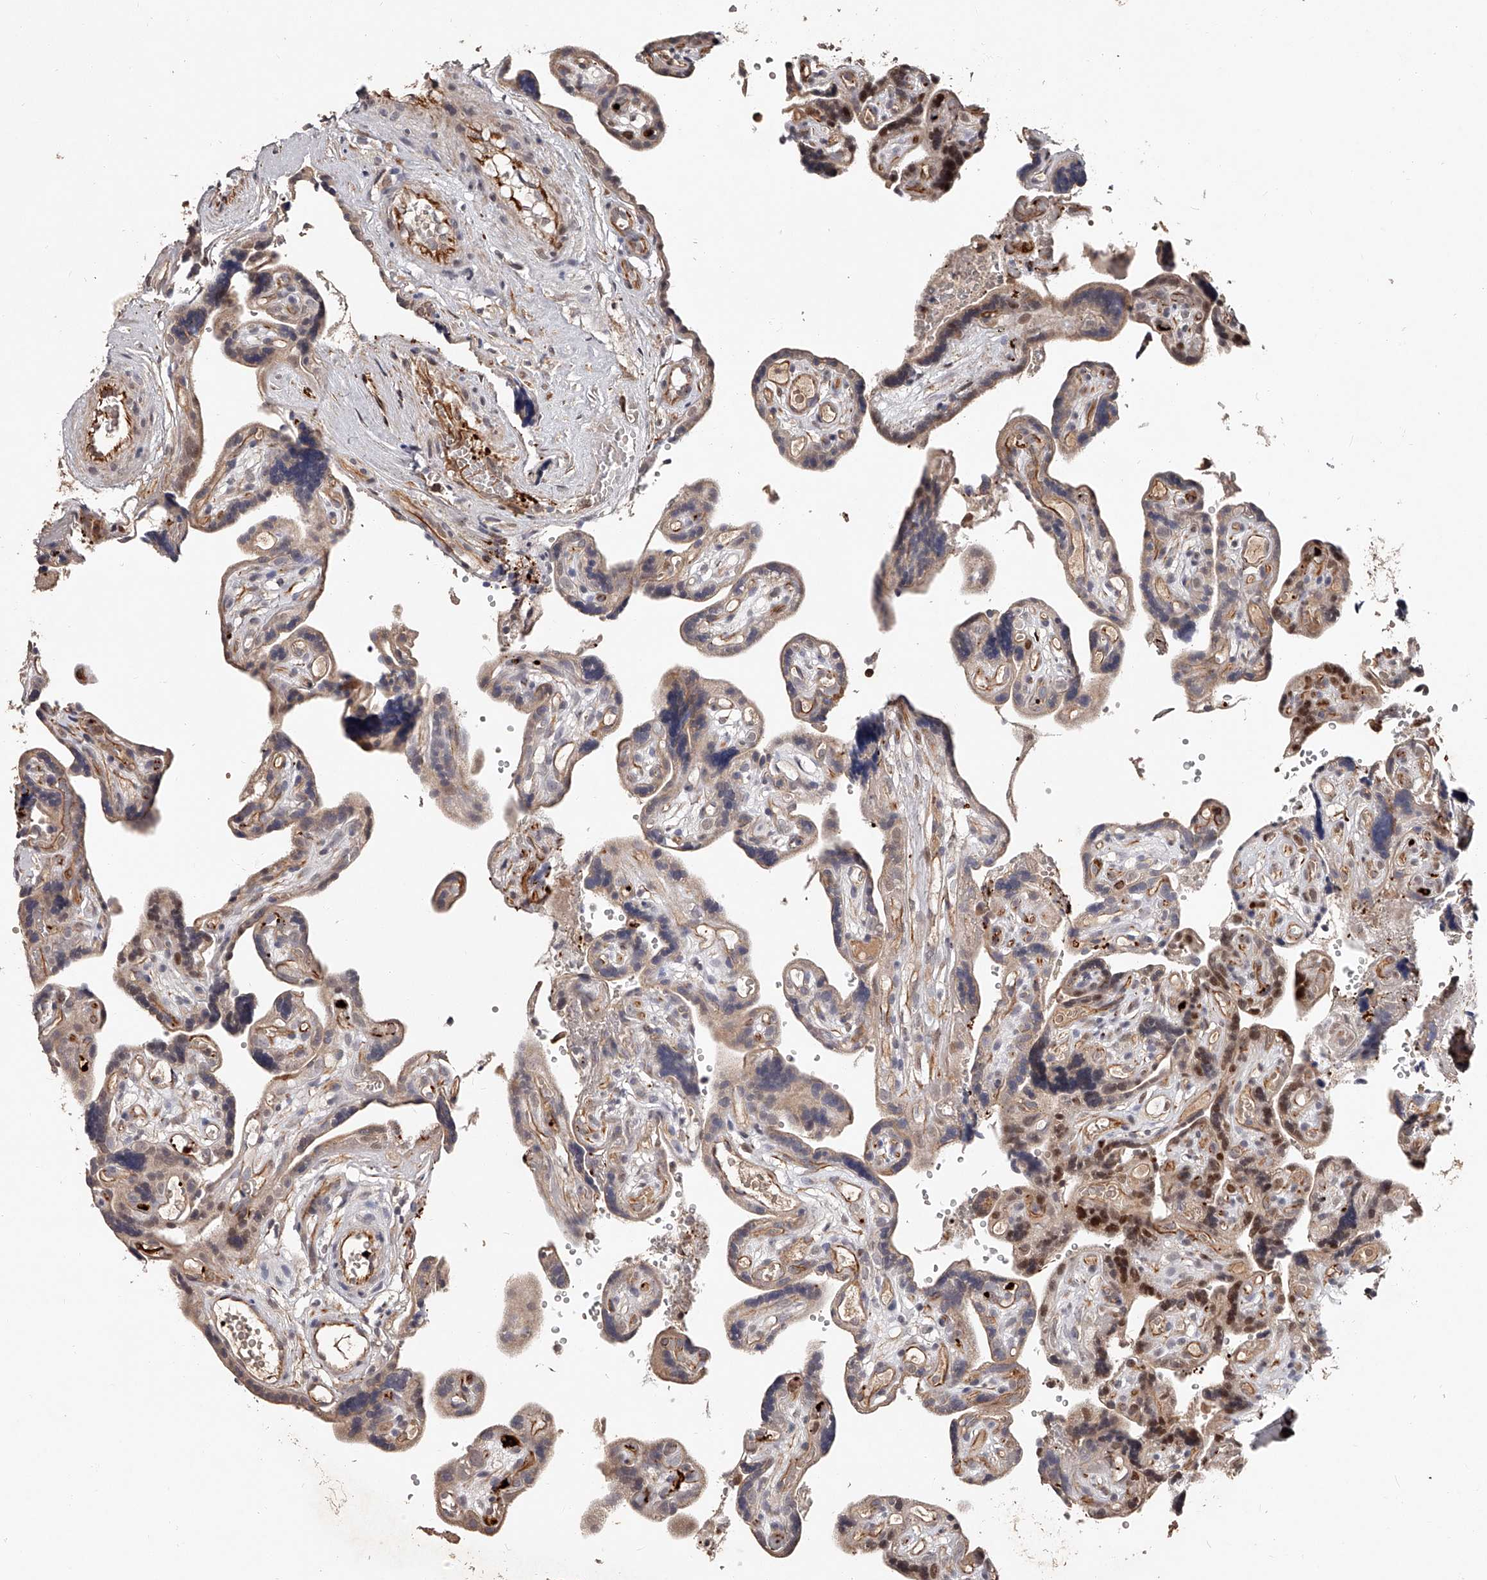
{"staining": {"intensity": "moderate", "quantity": ">75%", "location": "cytoplasmic/membranous,nuclear"}, "tissue": "placenta", "cell_type": "Decidual cells", "image_type": "normal", "snomed": [{"axis": "morphology", "description": "Normal tissue, NOS"}, {"axis": "topography", "description": "Placenta"}], "caption": "This photomicrograph reveals IHC staining of unremarkable human placenta, with medium moderate cytoplasmic/membranous,nuclear positivity in approximately >75% of decidual cells.", "gene": "URGCP", "patient": {"sex": "female", "age": 30}}